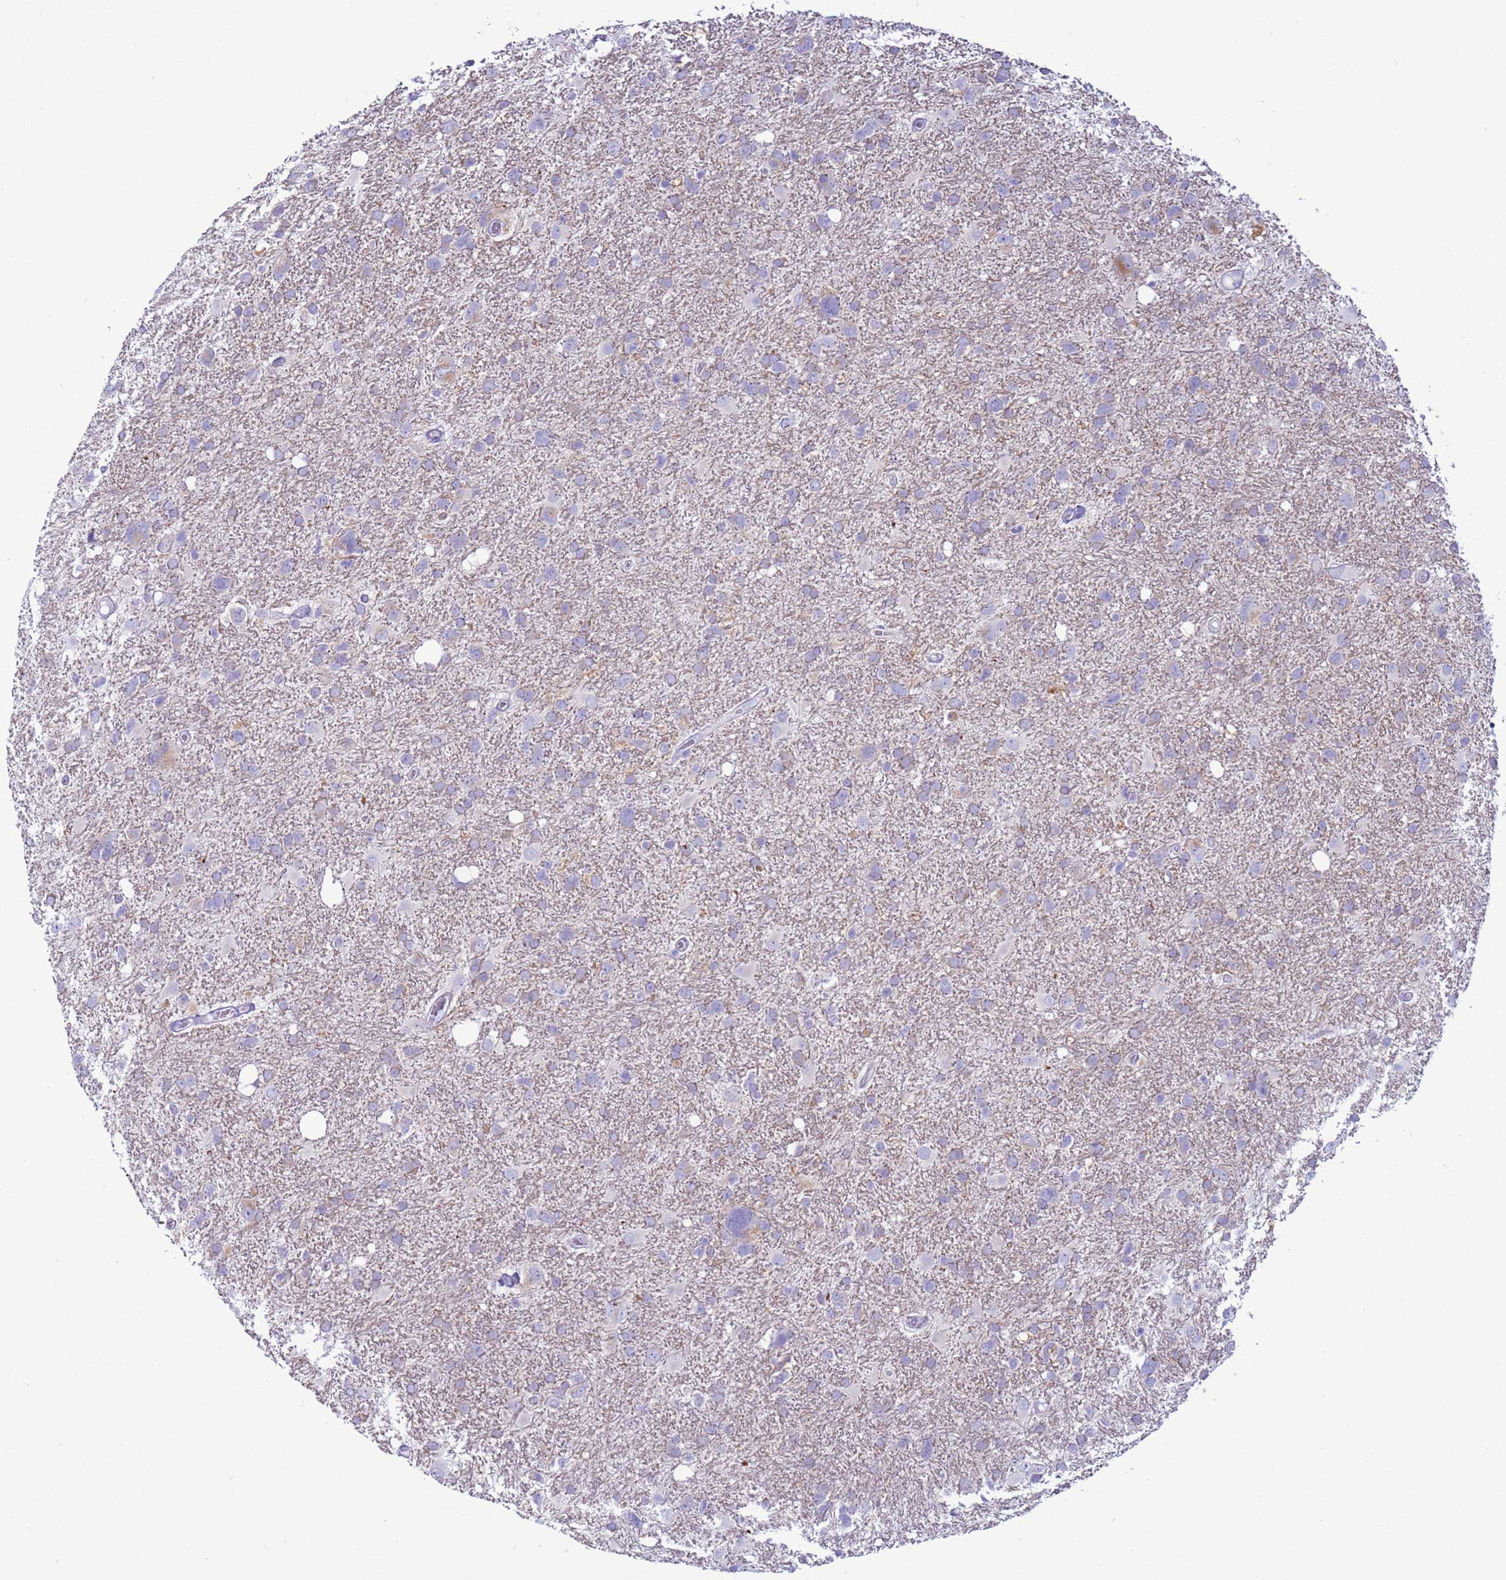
{"staining": {"intensity": "negative", "quantity": "none", "location": "none"}, "tissue": "glioma", "cell_type": "Tumor cells", "image_type": "cancer", "snomed": [{"axis": "morphology", "description": "Glioma, malignant, High grade"}, {"axis": "topography", "description": "Brain"}], "caption": "Immunohistochemical staining of human glioma reveals no significant positivity in tumor cells.", "gene": "CST4", "patient": {"sex": "male", "age": 61}}